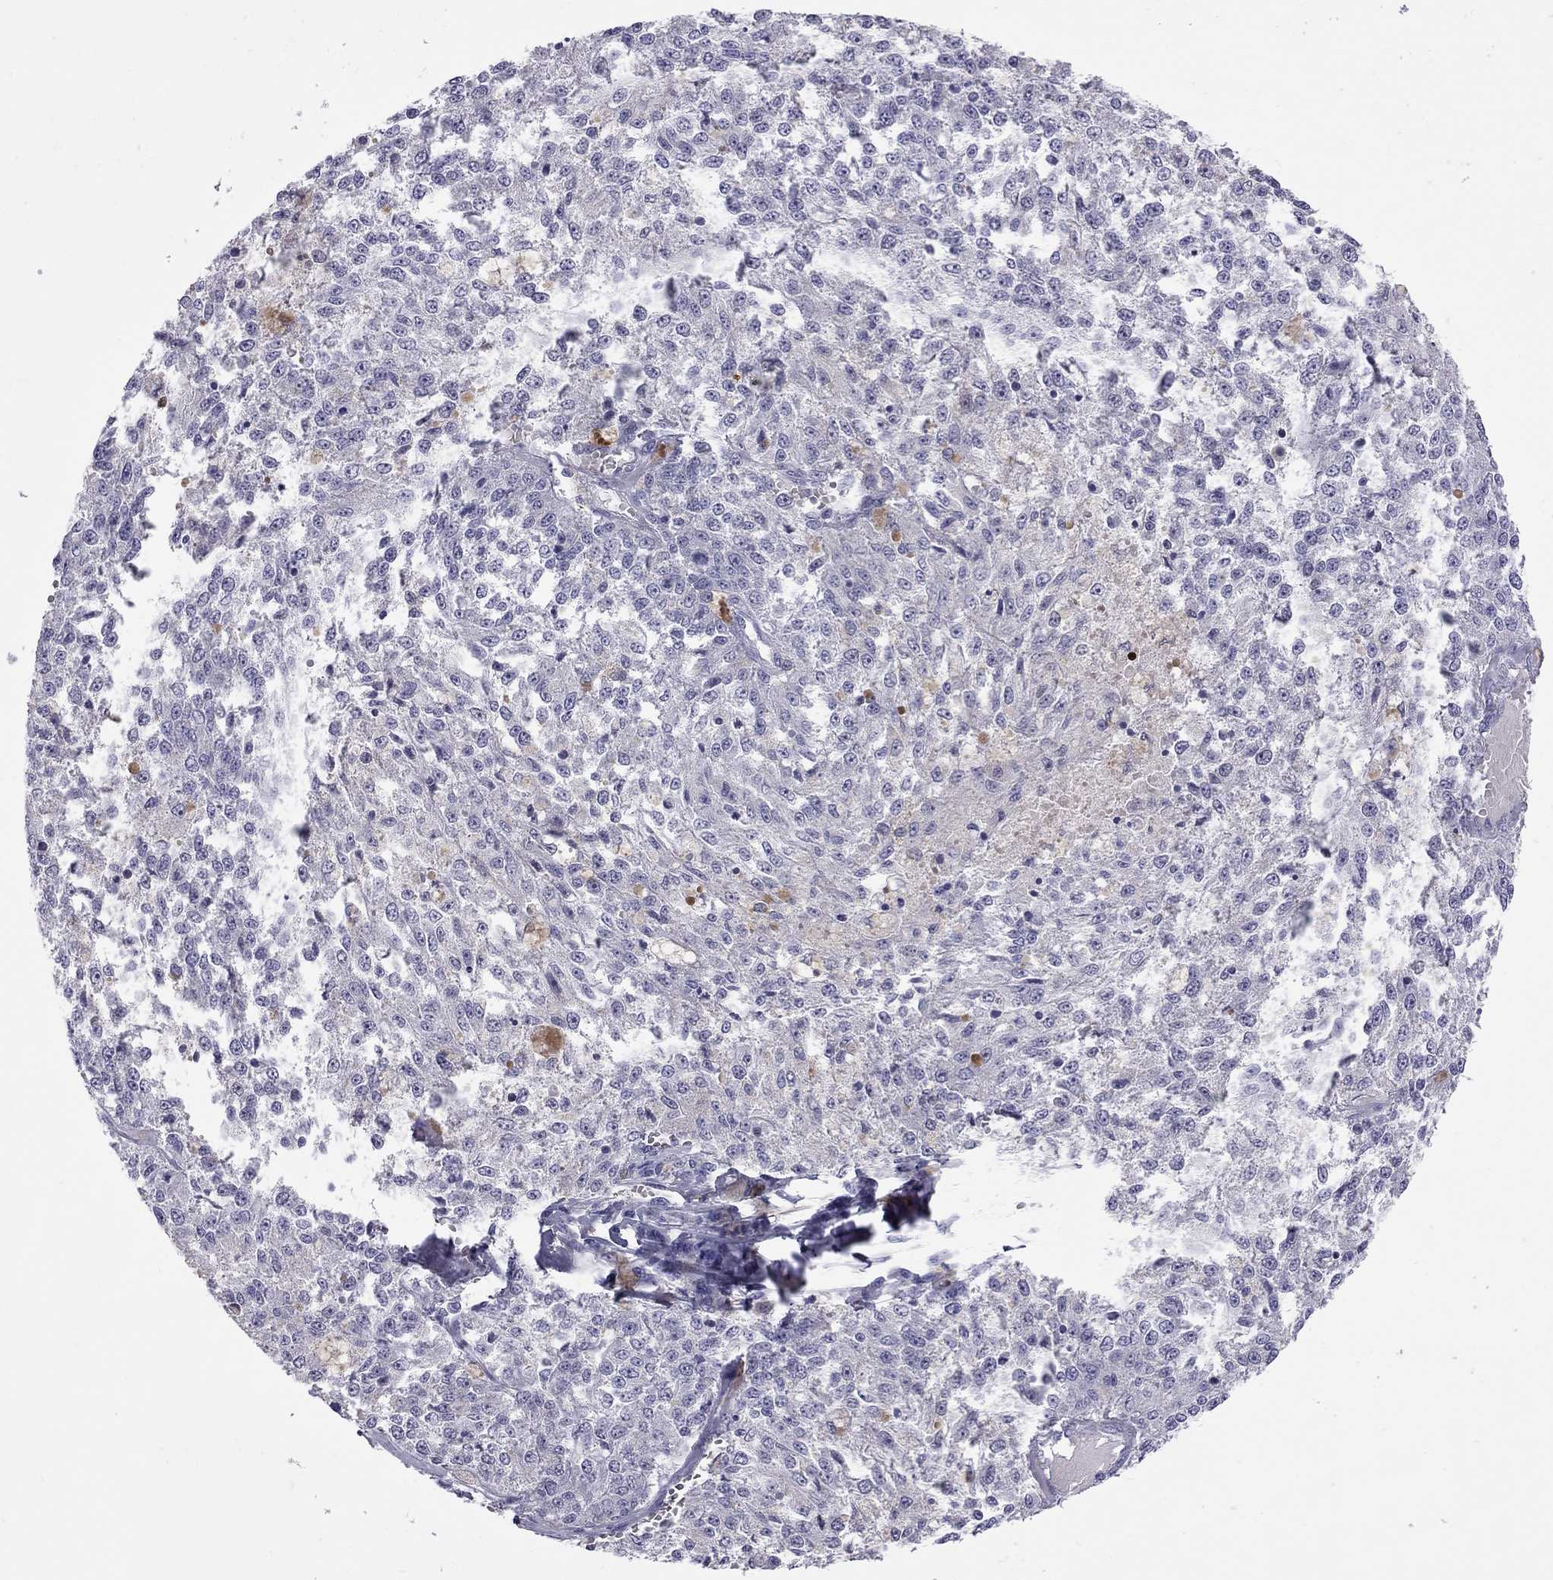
{"staining": {"intensity": "negative", "quantity": "none", "location": "none"}, "tissue": "melanoma", "cell_type": "Tumor cells", "image_type": "cancer", "snomed": [{"axis": "morphology", "description": "Malignant melanoma, Metastatic site"}, {"axis": "topography", "description": "Lymph node"}], "caption": "IHC of human malignant melanoma (metastatic site) displays no positivity in tumor cells.", "gene": "PPP1R3A", "patient": {"sex": "female", "age": 64}}